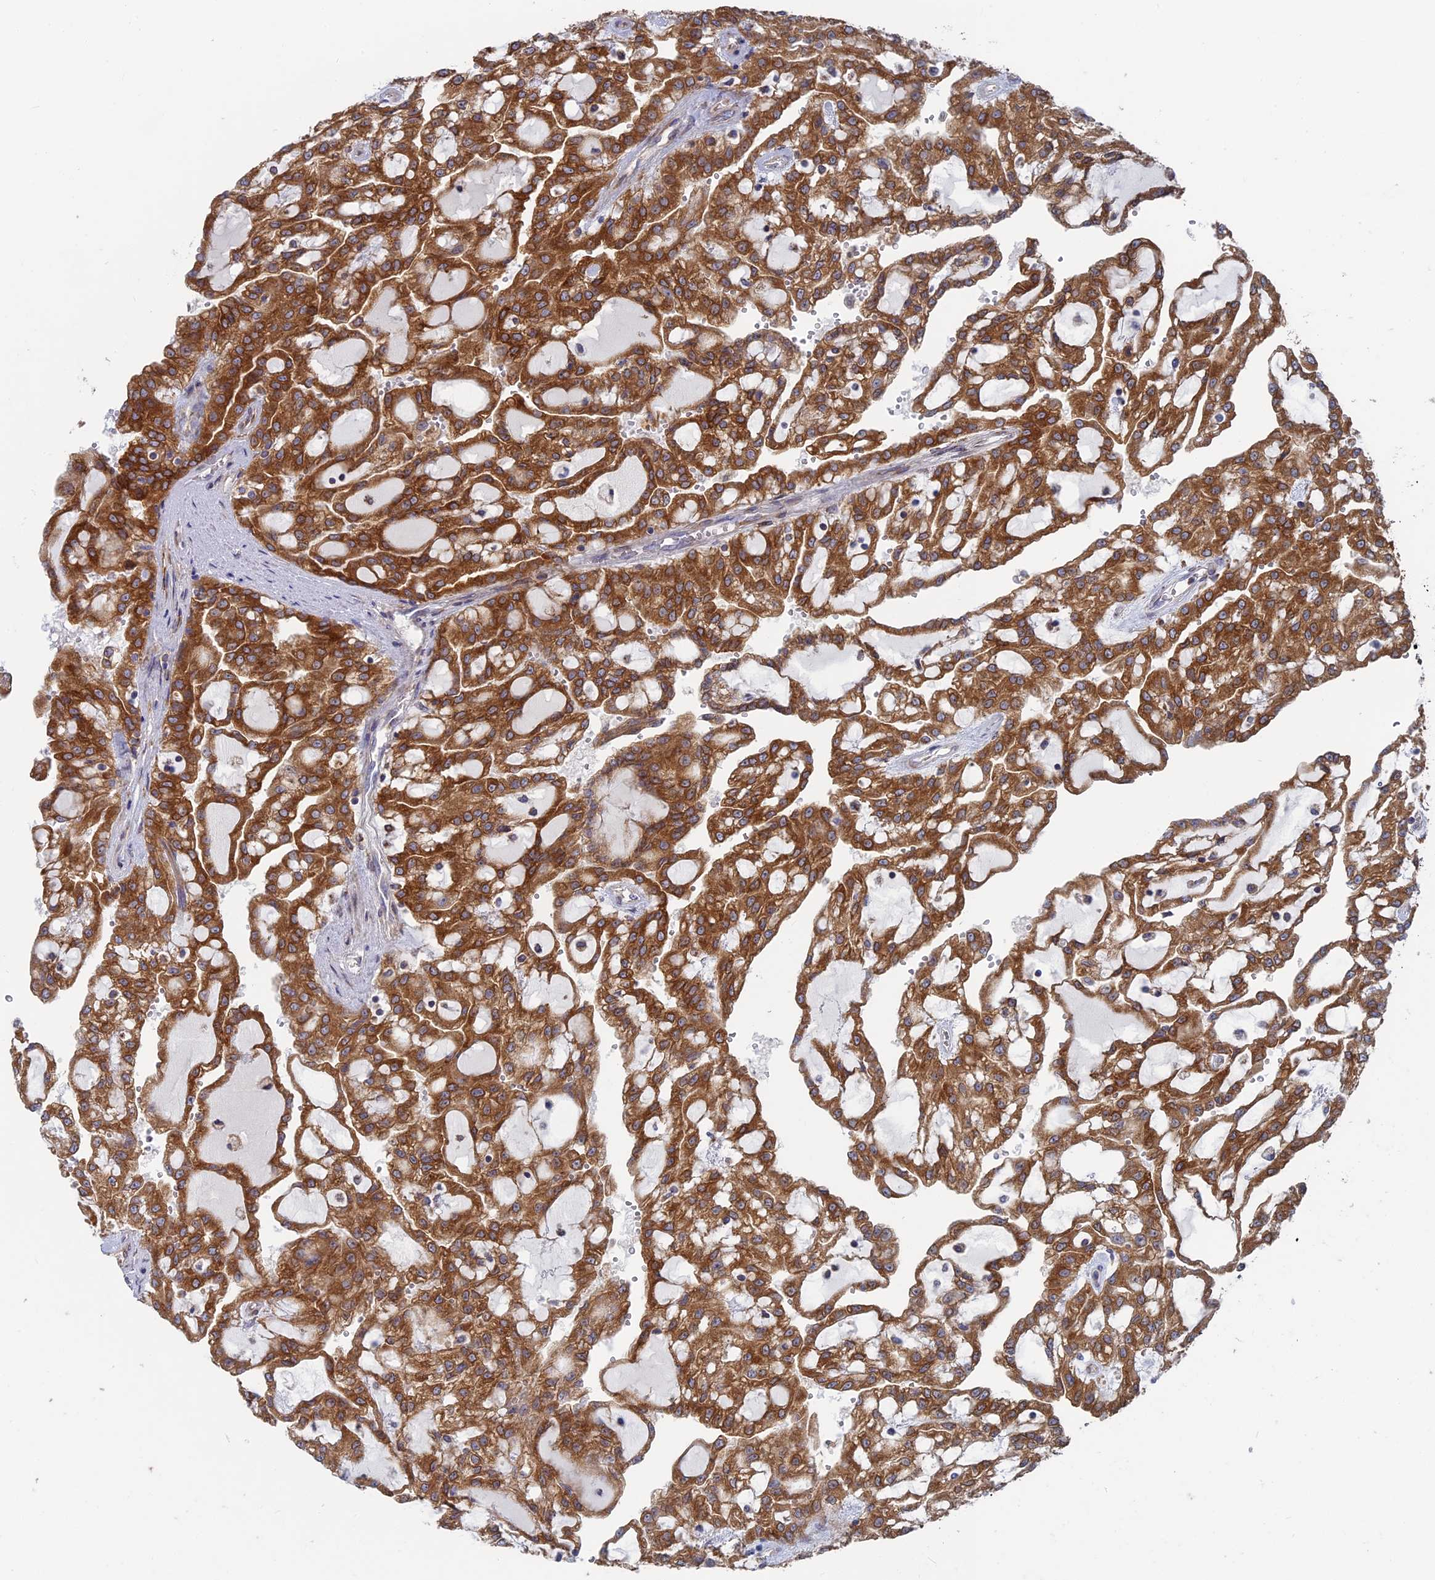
{"staining": {"intensity": "strong", "quantity": ">75%", "location": "cytoplasmic/membranous"}, "tissue": "renal cancer", "cell_type": "Tumor cells", "image_type": "cancer", "snomed": [{"axis": "morphology", "description": "Adenocarcinoma, NOS"}, {"axis": "topography", "description": "Kidney"}], "caption": "Strong cytoplasmic/membranous positivity is seen in approximately >75% of tumor cells in renal adenocarcinoma.", "gene": "TBC1D30", "patient": {"sex": "male", "age": 63}}